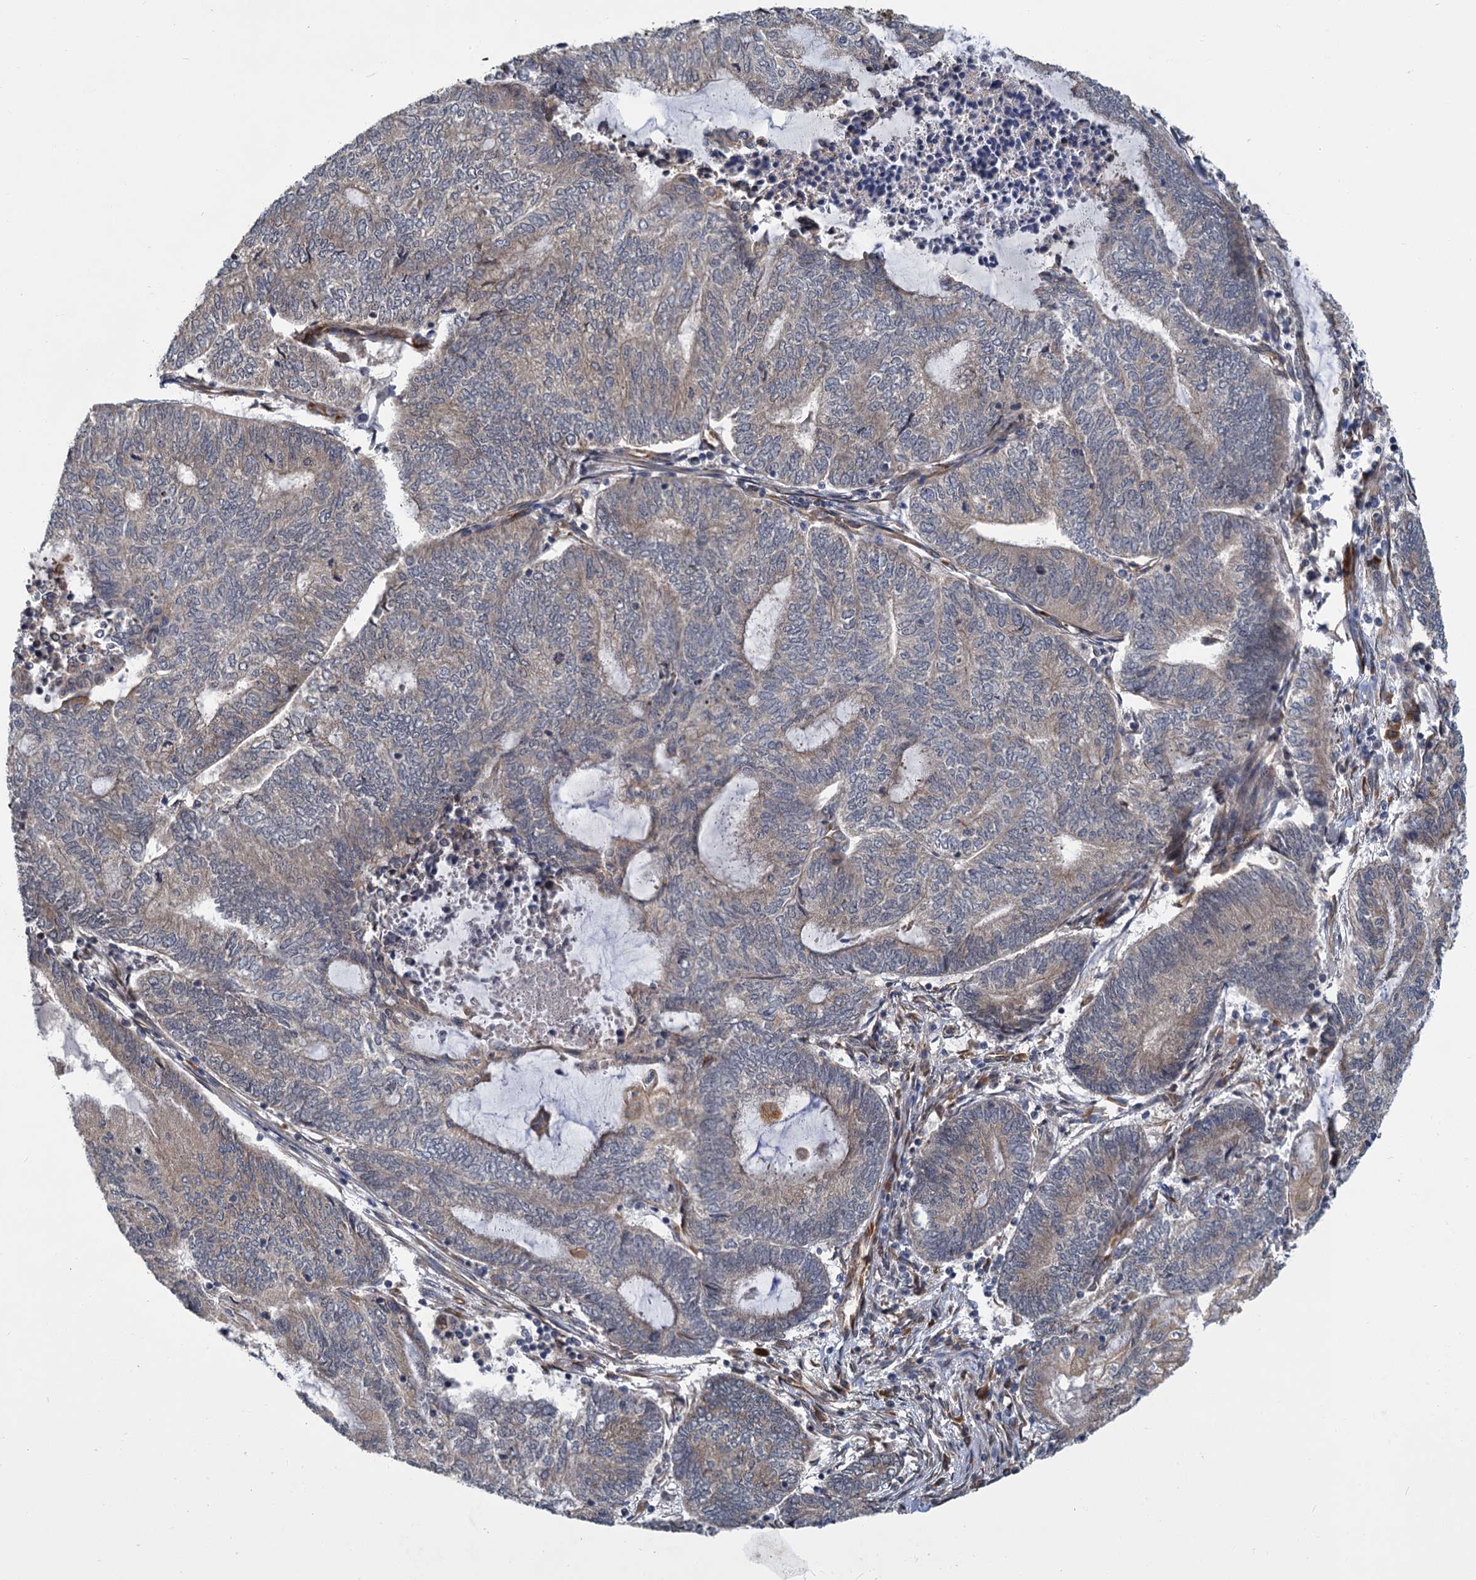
{"staining": {"intensity": "weak", "quantity": "25%-75%", "location": "cytoplasmic/membranous"}, "tissue": "endometrial cancer", "cell_type": "Tumor cells", "image_type": "cancer", "snomed": [{"axis": "morphology", "description": "Adenocarcinoma, NOS"}, {"axis": "topography", "description": "Uterus"}, {"axis": "topography", "description": "Endometrium"}], "caption": "Endometrial cancer stained for a protein exhibits weak cytoplasmic/membranous positivity in tumor cells.", "gene": "APBA2", "patient": {"sex": "female", "age": 70}}